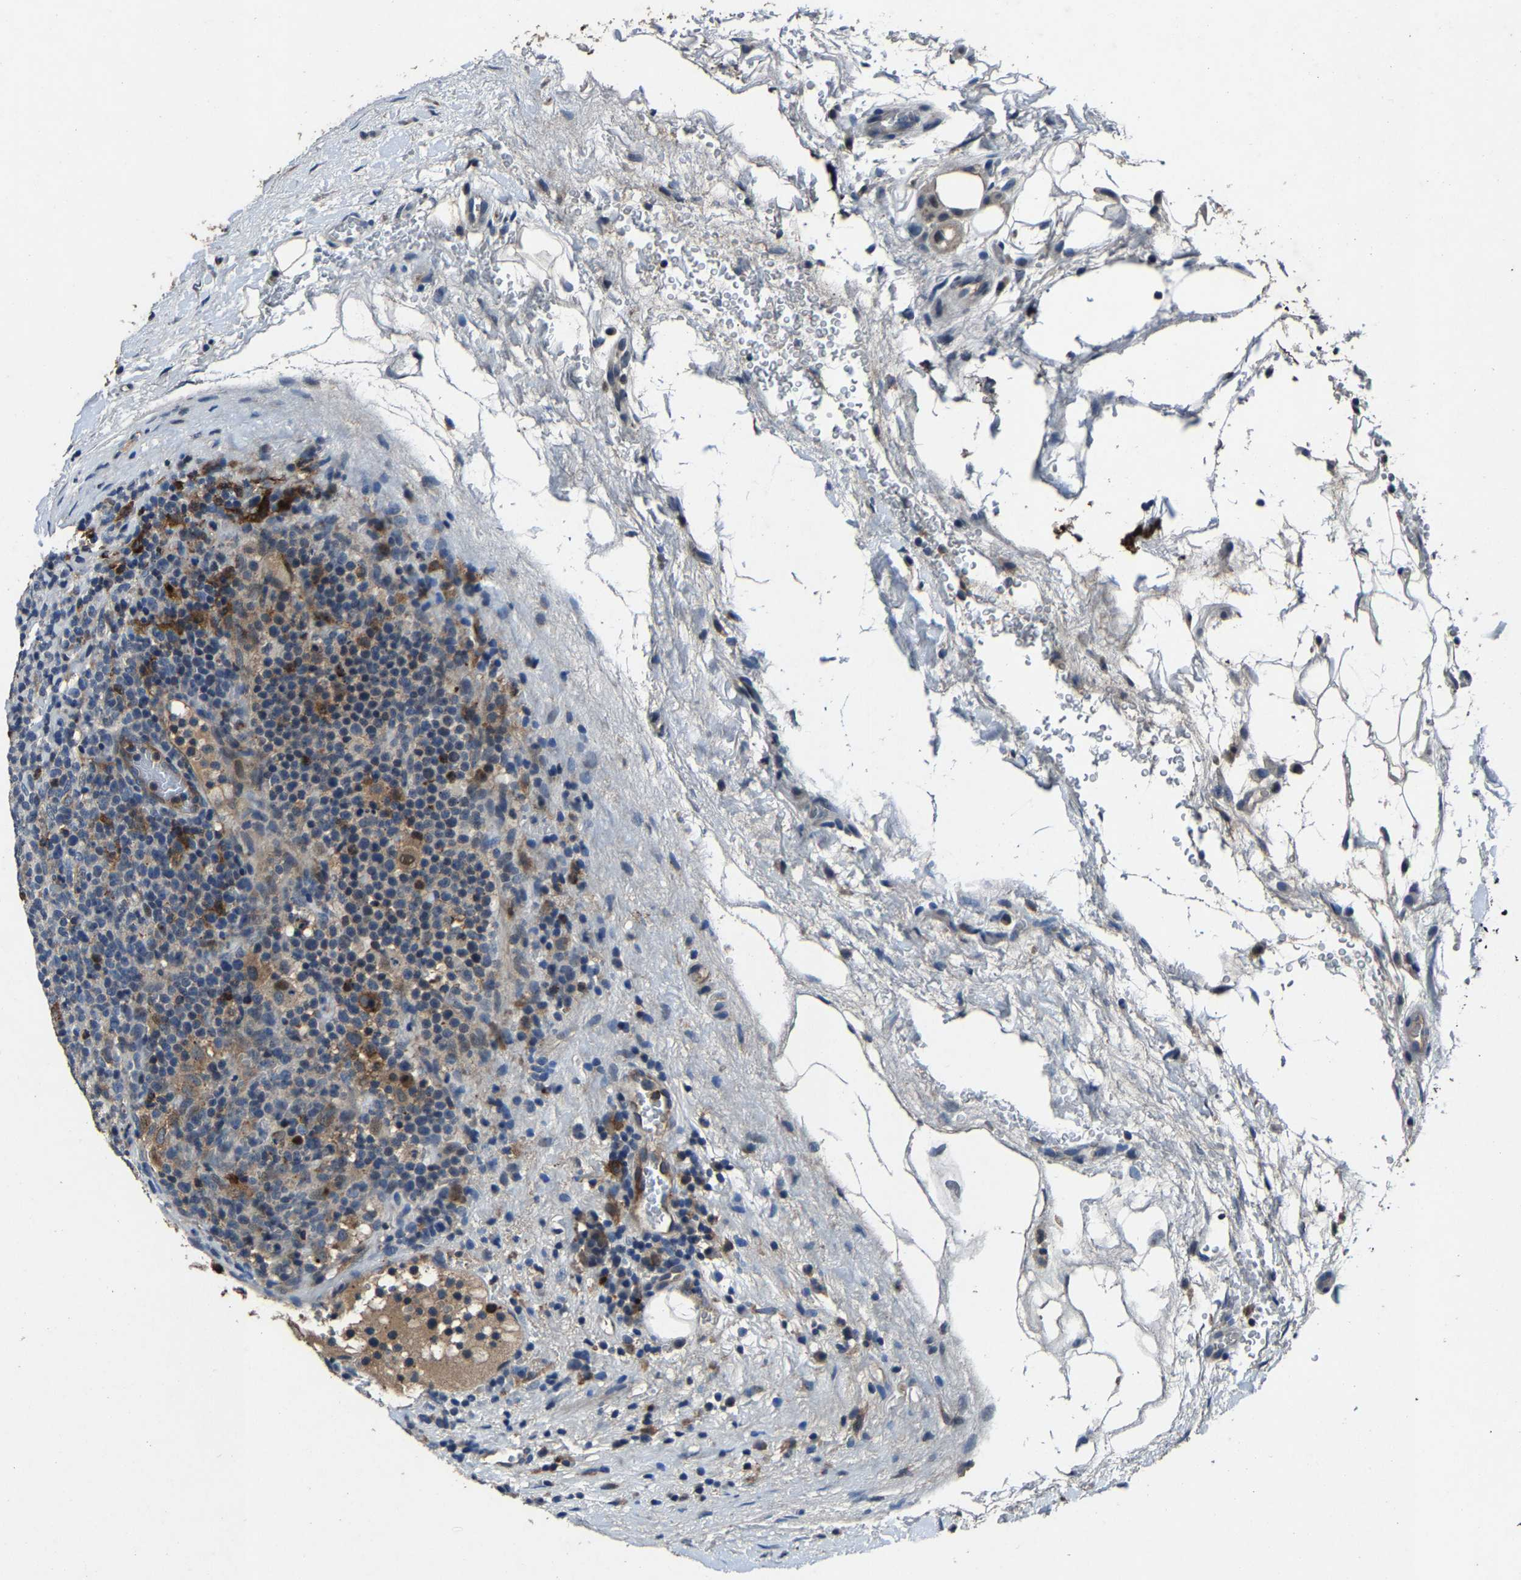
{"staining": {"intensity": "moderate", "quantity": "<25%", "location": "cytoplasmic/membranous"}, "tissue": "lymphoma", "cell_type": "Tumor cells", "image_type": "cancer", "snomed": [{"axis": "morphology", "description": "Malignant lymphoma, non-Hodgkin's type, High grade"}, {"axis": "topography", "description": "Lymph node"}], "caption": "Lymphoma tissue displays moderate cytoplasmic/membranous expression in about <25% of tumor cells, visualized by immunohistochemistry.", "gene": "PCNX2", "patient": {"sex": "male", "age": 61}}